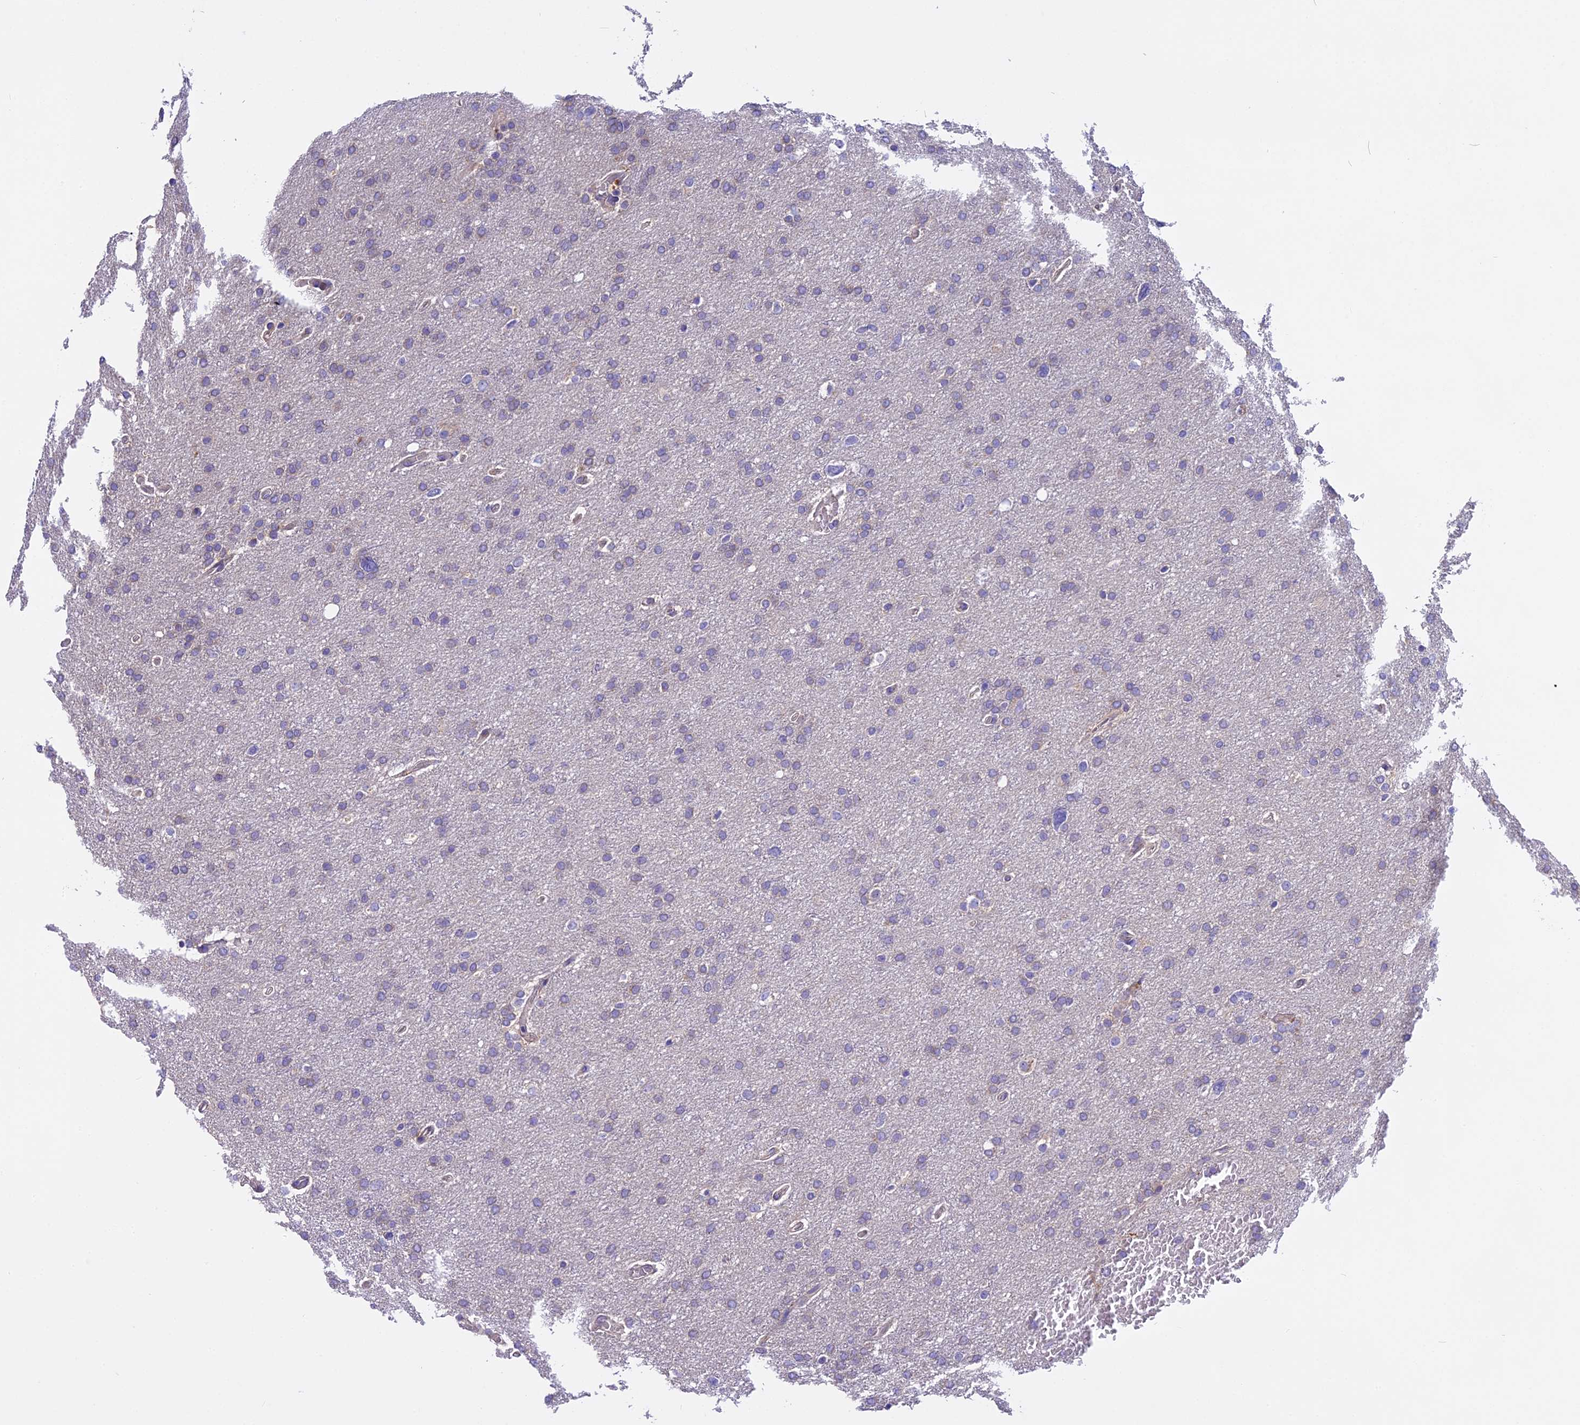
{"staining": {"intensity": "negative", "quantity": "none", "location": "none"}, "tissue": "glioma", "cell_type": "Tumor cells", "image_type": "cancer", "snomed": [{"axis": "morphology", "description": "Glioma, malignant, High grade"}, {"axis": "topography", "description": "Cerebral cortex"}], "caption": "Tumor cells show no significant expression in malignant glioma (high-grade).", "gene": "FAM98C", "patient": {"sex": "female", "age": 36}}